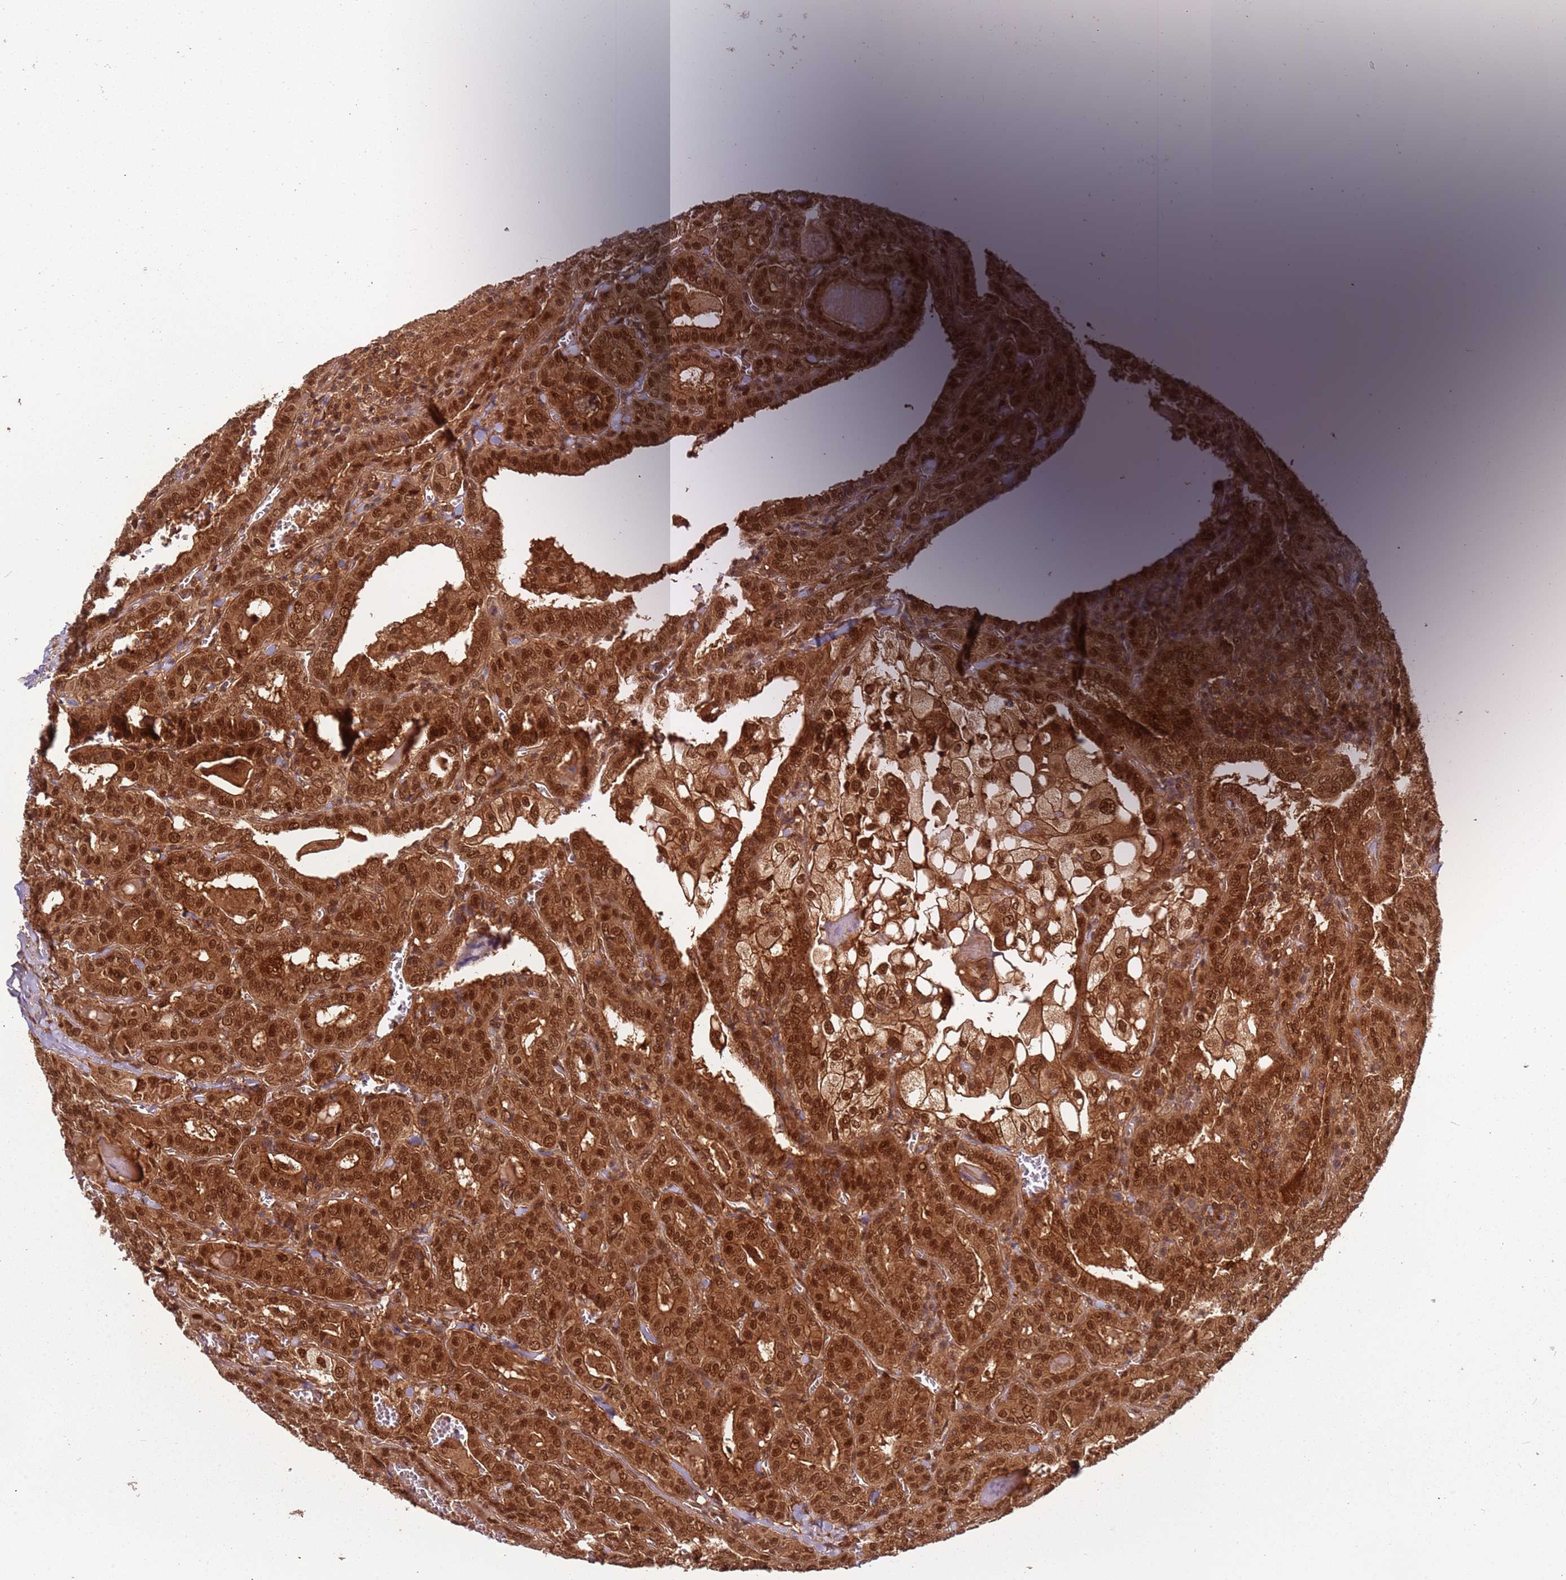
{"staining": {"intensity": "strong", "quantity": ">75%", "location": "cytoplasmic/membranous,nuclear"}, "tissue": "thyroid cancer", "cell_type": "Tumor cells", "image_type": "cancer", "snomed": [{"axis": "morphology", "description": "Papillary adenocarcinoma, NOS"}, {"axis": "topography", "description": "Thyroid gland"}], "caption": "The image shows a brown stain indicating the presence of a protein in the cytoplasmic/membranous and nuclear of tumor cells in thyroid papillary adenocarcinoma. Using DAB (brown) and hematoxylin (blue) stains, captured at high magnification using brightfield microscopy.", "gene": "PGLS", "patient": {"sex": "female", "age": 72}}